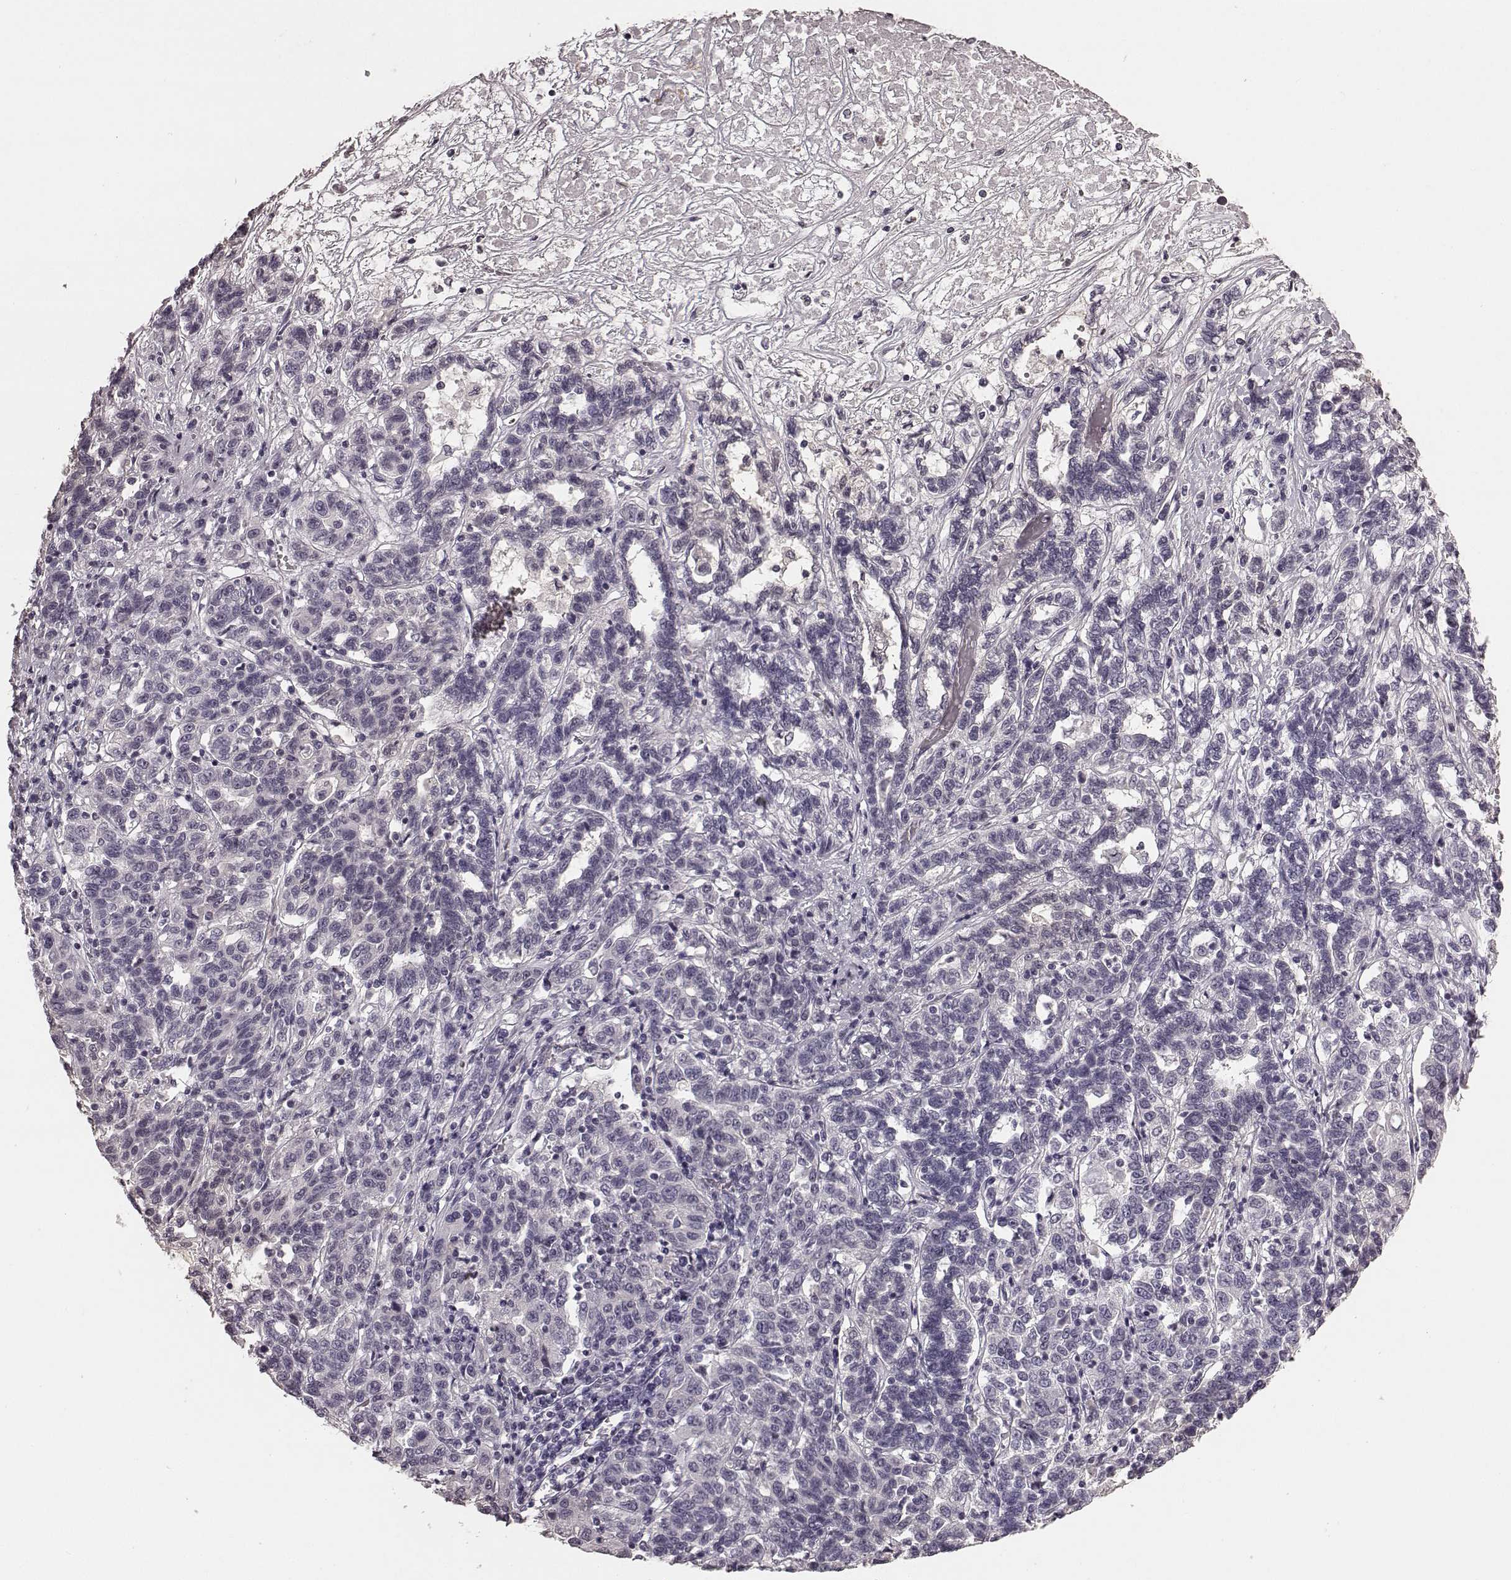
{"staining": {"intensity": "negative", "quantity": "none", "location": "none"}, "tissue": "liver cancer", "cell_type": "Tumor cells", "image_type": "cancer", "snomed": [{"axis": "morphology", "description": "Adenocarcinoma, NOS"}, {"axis": "morphology", "description": "Cholangiocarcinoma"}, {"axis": "topography", "description": "Liver"}], "caption": "Tumor cells are negative for brown protein staining in liver cancer.", "gene": "RIT2", "patient": {"sex": "male", "age": 64}}